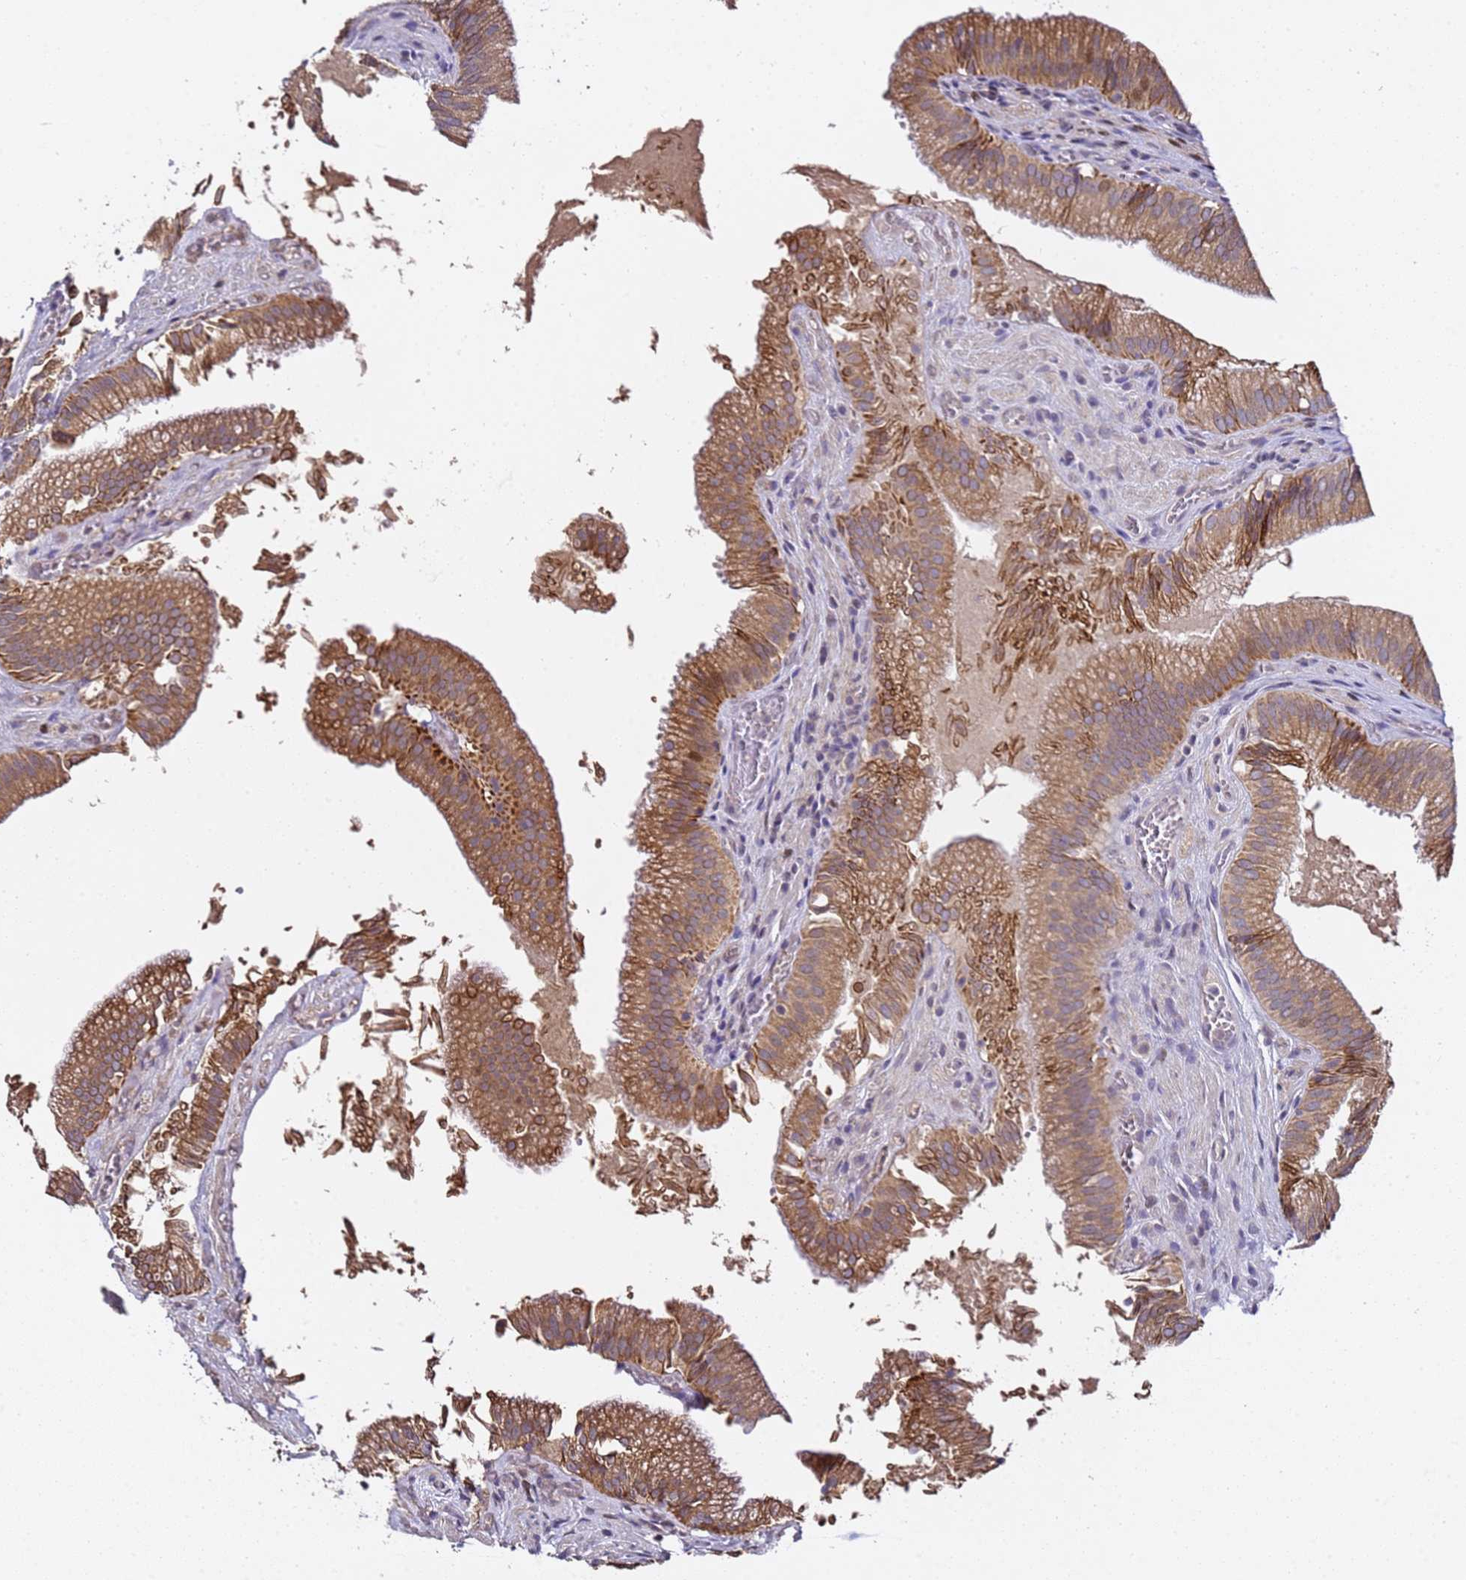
{"staining": {"intensity": "strong", "quantity": ">75%", "location": "cytoplasmic/membranous"}, "tissue": "gallbladder", "cell_type": "Glandular cells", "image_type": "normal", "snomed": [{"axis": "morphology", "description": "Normal tissue, NOS"}, {"axis": "topography", "description": "Gallbladder"}, {"axis": "topography", "description": "Peripheral nerve tissue"}], "caption": "High-magnification brightfield microscopy of normal gallbladder stained with DAB (brown) and counterstained with hematoxylin (blue). glandular cells exhibit strong cytoplasmic/membranous positivity is present in approximately>75% of cells.", "gene": "ALG3", "patient": {"sex": "male", "age": 17}}